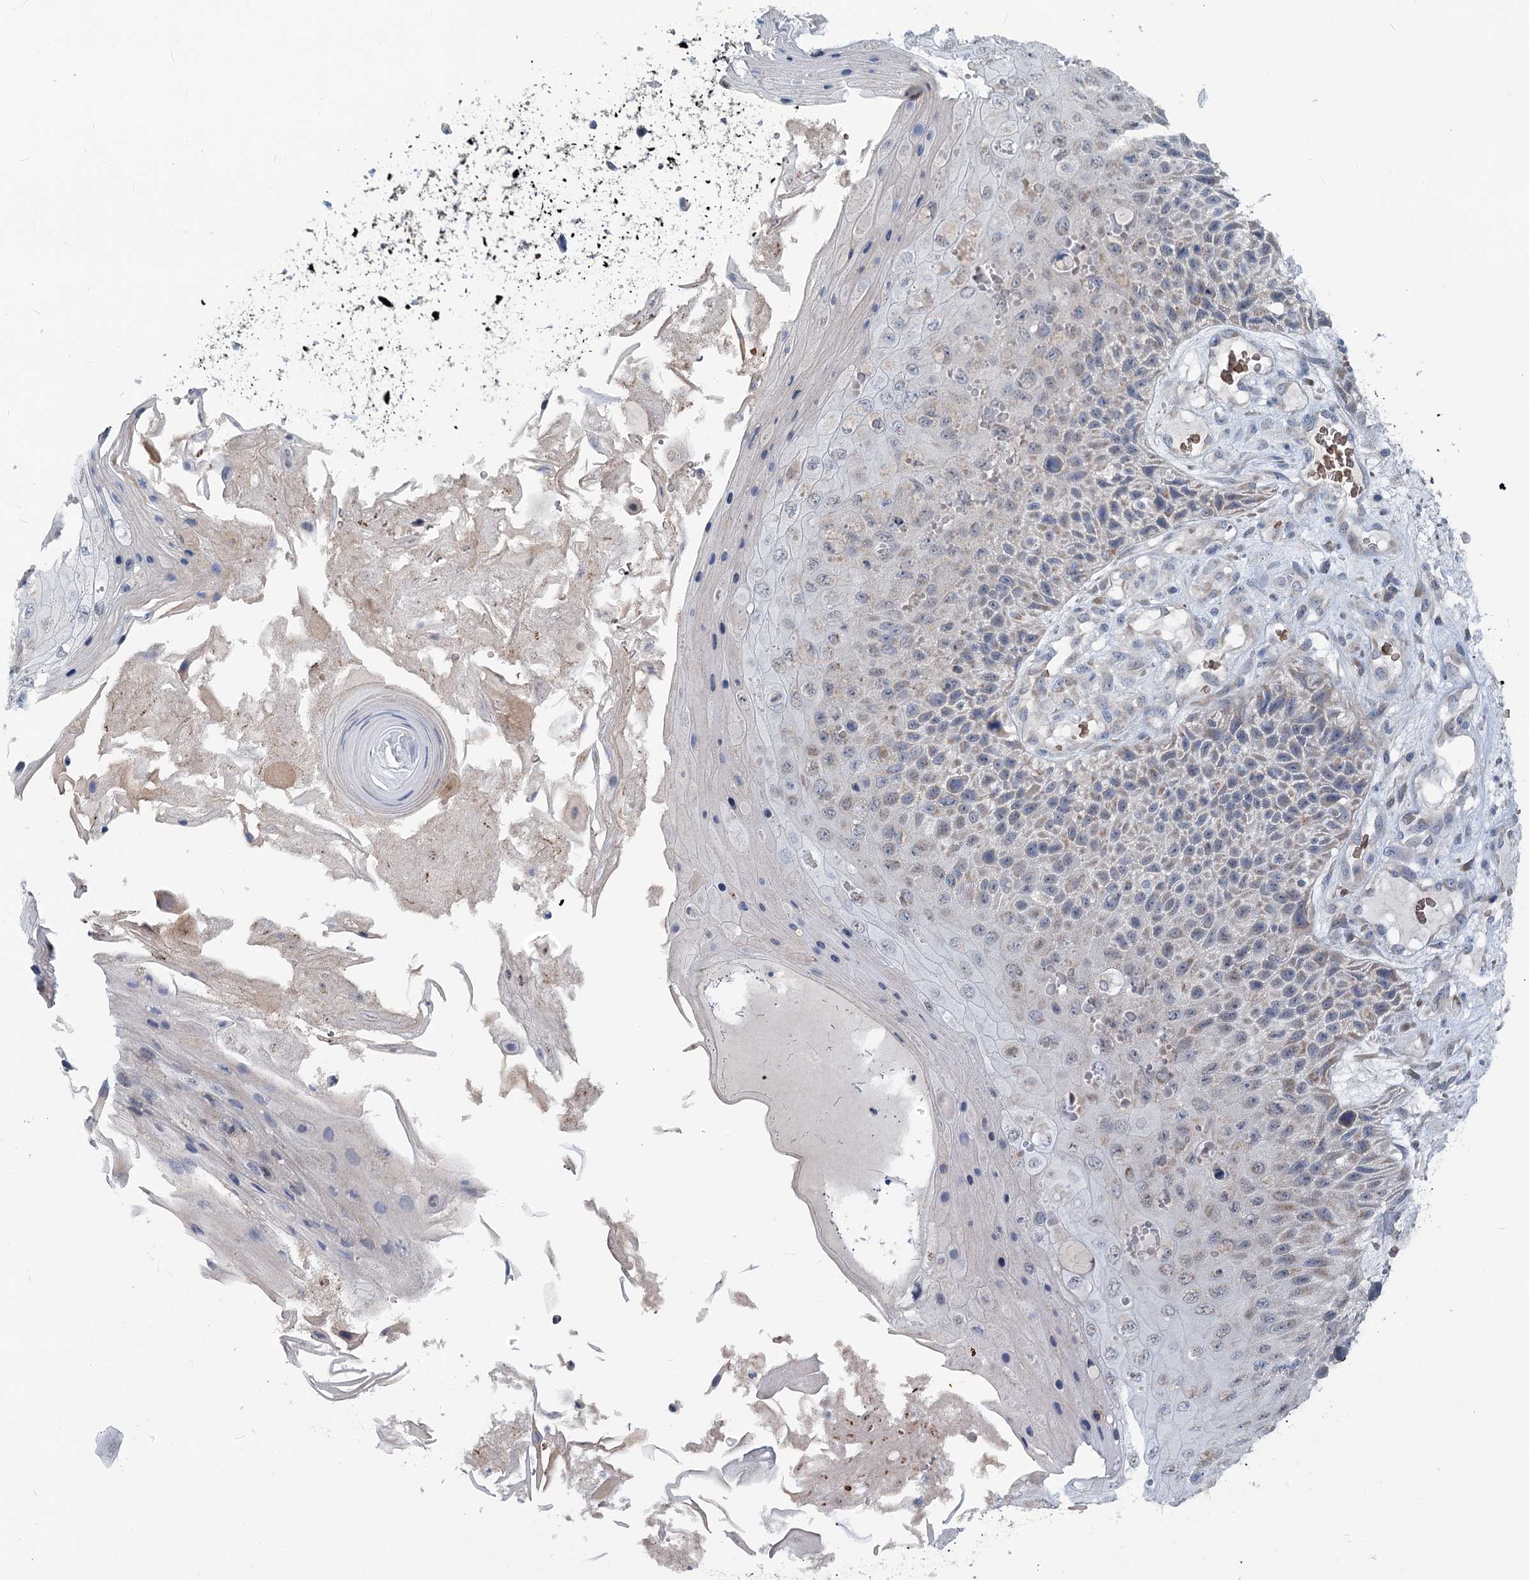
{"staining": {"intensity": "weak", "quantity": "<25%", "location": "cytoplasmic/membranous"}, "tissue": "skin cancer", "cell_type": "Tumor cells", "image_type": "cancer", "snomed": [{"axis": "morphology", "description": "Squamous cell carcinoma, NOS"}, {"axis": "topography", "description": "Skin"}], "caption": "There is no significant positivity in tumor cells of squamous cell carcinoma (skin).", "gene": "CIB4", "patient": {"sex": "female", "age": 88}}